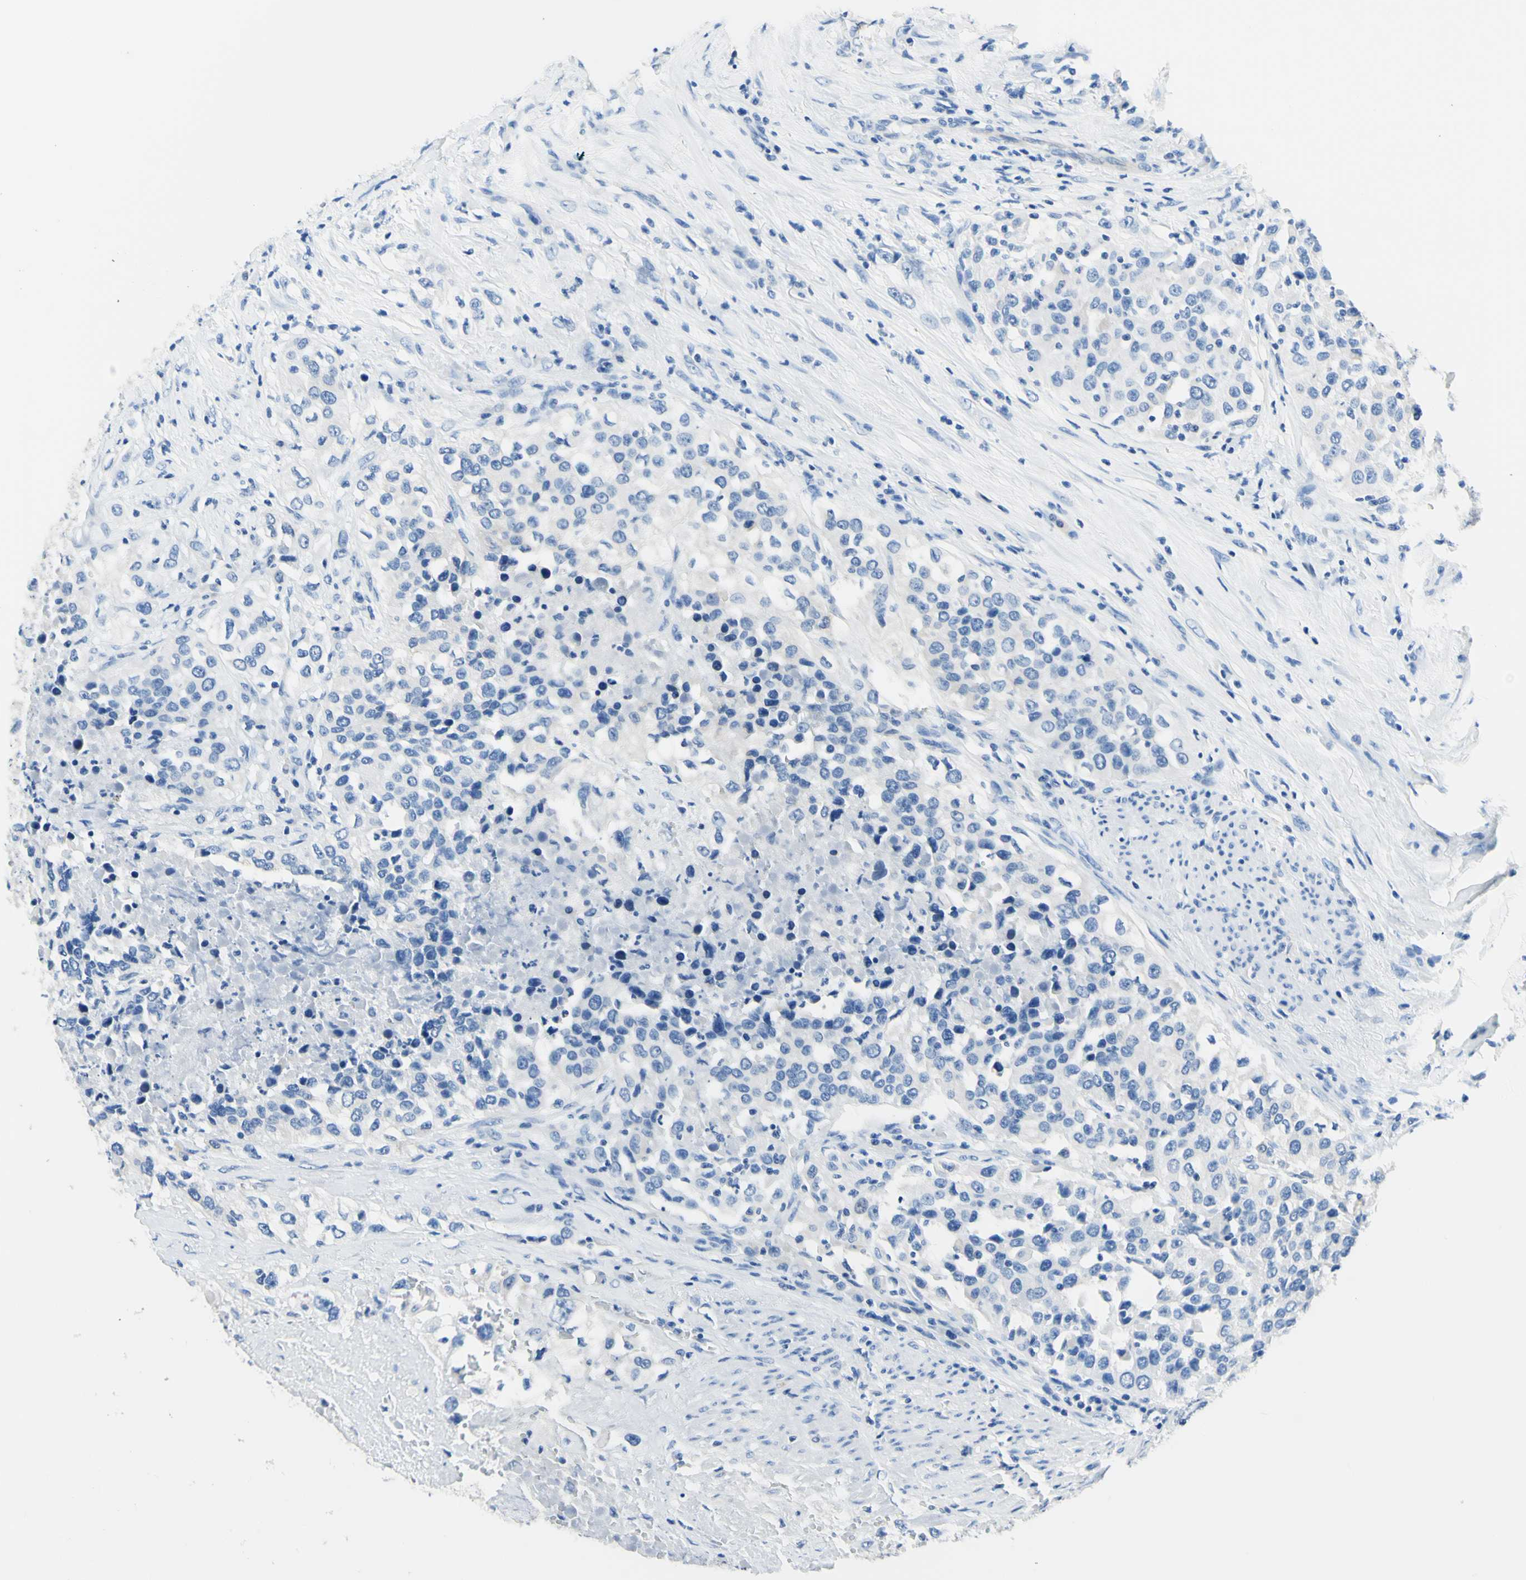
{"staining": {"intensity": "negative", "quantity": "none", "location": "none"}, "tissue": "urothelial cancer", "cell_type": "Tumor cells", "image_type": "cancer", "snomed": [{"axis": "morphology", "description": "Urothelial carcinoma, High grade"}, {"axis": "topography", "description": "Urinary bladder"}], "caption": "This is a image of IHC staining of urothelial cancer, which shows no positivity in tumor cells.", "gene": "HPCA", "patient": {"sex": "female", "age": 80}}